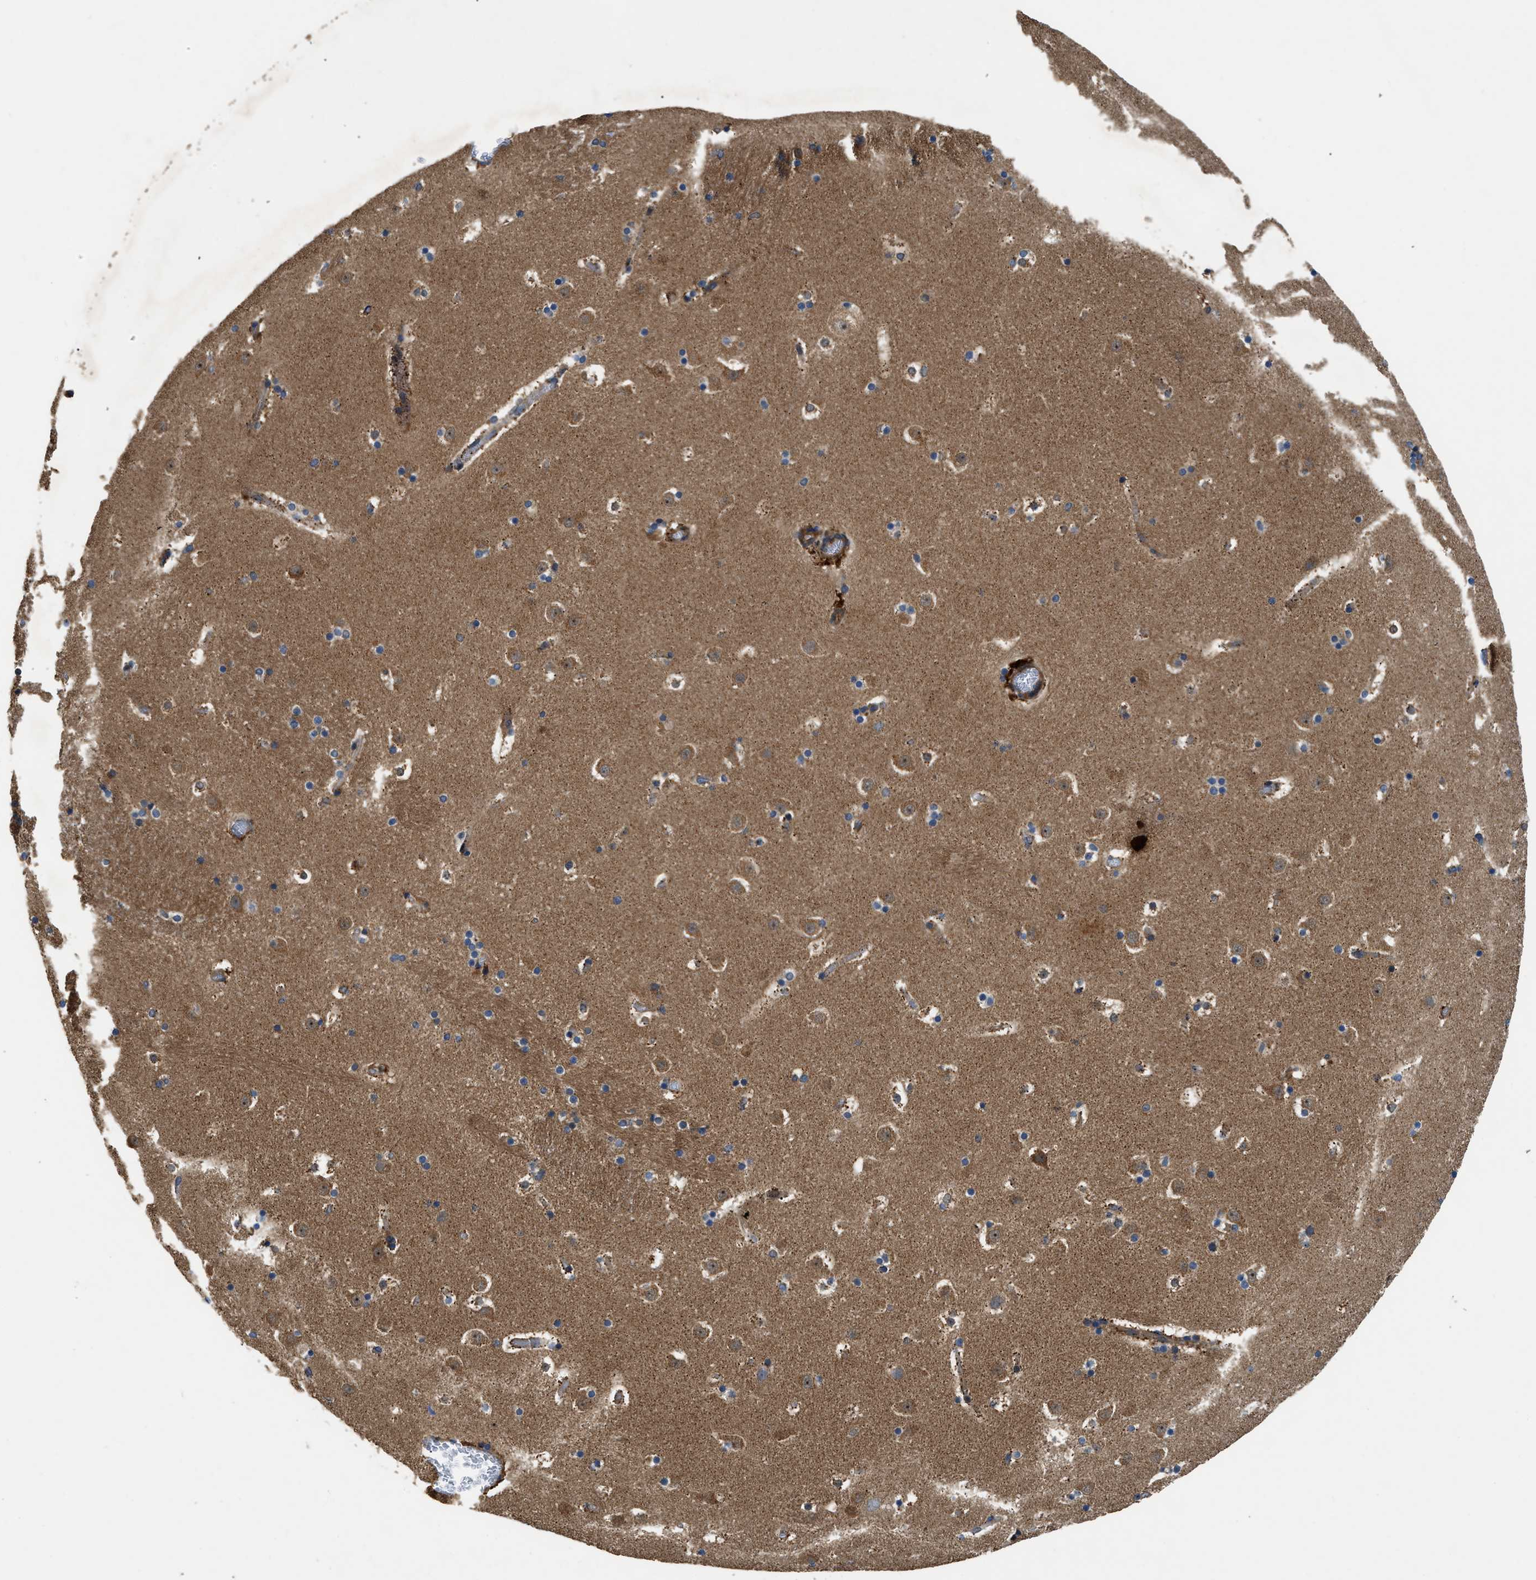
{"staining": {"intensity": "moderate", "quantity": "<25%", "location": "cytoplasmic/membranous"}, "tissue": "caudate", "cell_type": "Glial cells", "image_type": "normal", "snomed": [{"axis": "morphology", "description": "Normal tissue, NOS"}, {"axis": "topography", "description": "Lateral ventricle wall"}], "caption": "Moderate cytoplasmic/membranous positivity is present in approximately <25% of glial cells in unremarkable caudate. (DAB (3,3'-diaminobenzidine) IHC with brightfield microscopy, high magnification).", "gene": "CNNM3", "patient": {"sex": "male", "age": 45}}